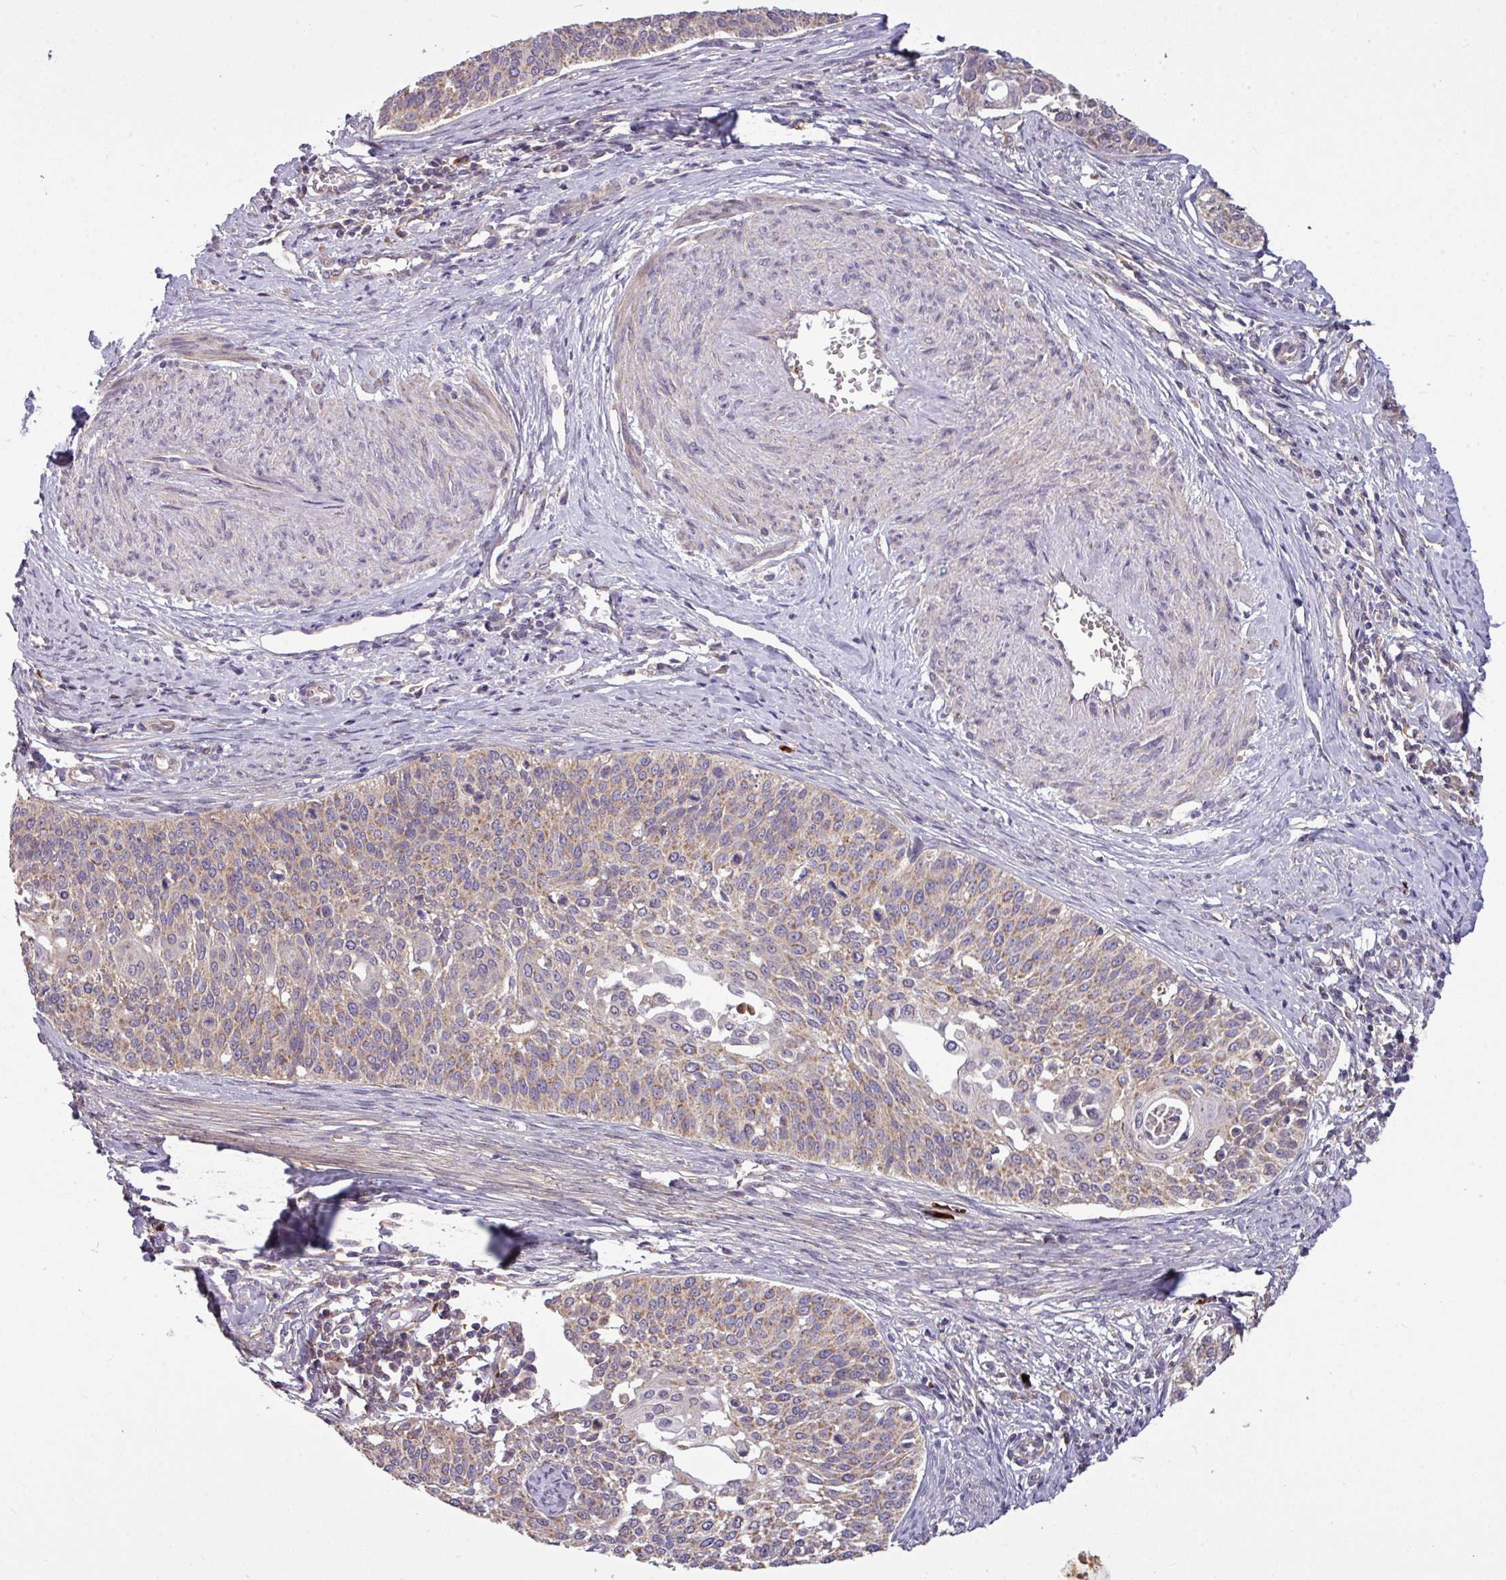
{"staining": {"intensity": "weak", "quantity": ">75%", "location": "cytoplasmic/membranous"}, "tissue": "cervical cancer", "cell_type": "Tumor cells", "image_type": "cancer", "snomed": [{"axis": "morphology", "description": "Squamous cell carcinoma, NOS"}, {"axis": "topography", "description": "Cervix"}], "caption": "Human cervical cancer stained with a brown dye shows weak cytoplasmic/membranous positive staining in approximately >75% of tumor cells.", "gene": "PAPLN", "patient": {"sex": "female", "age": 44}}